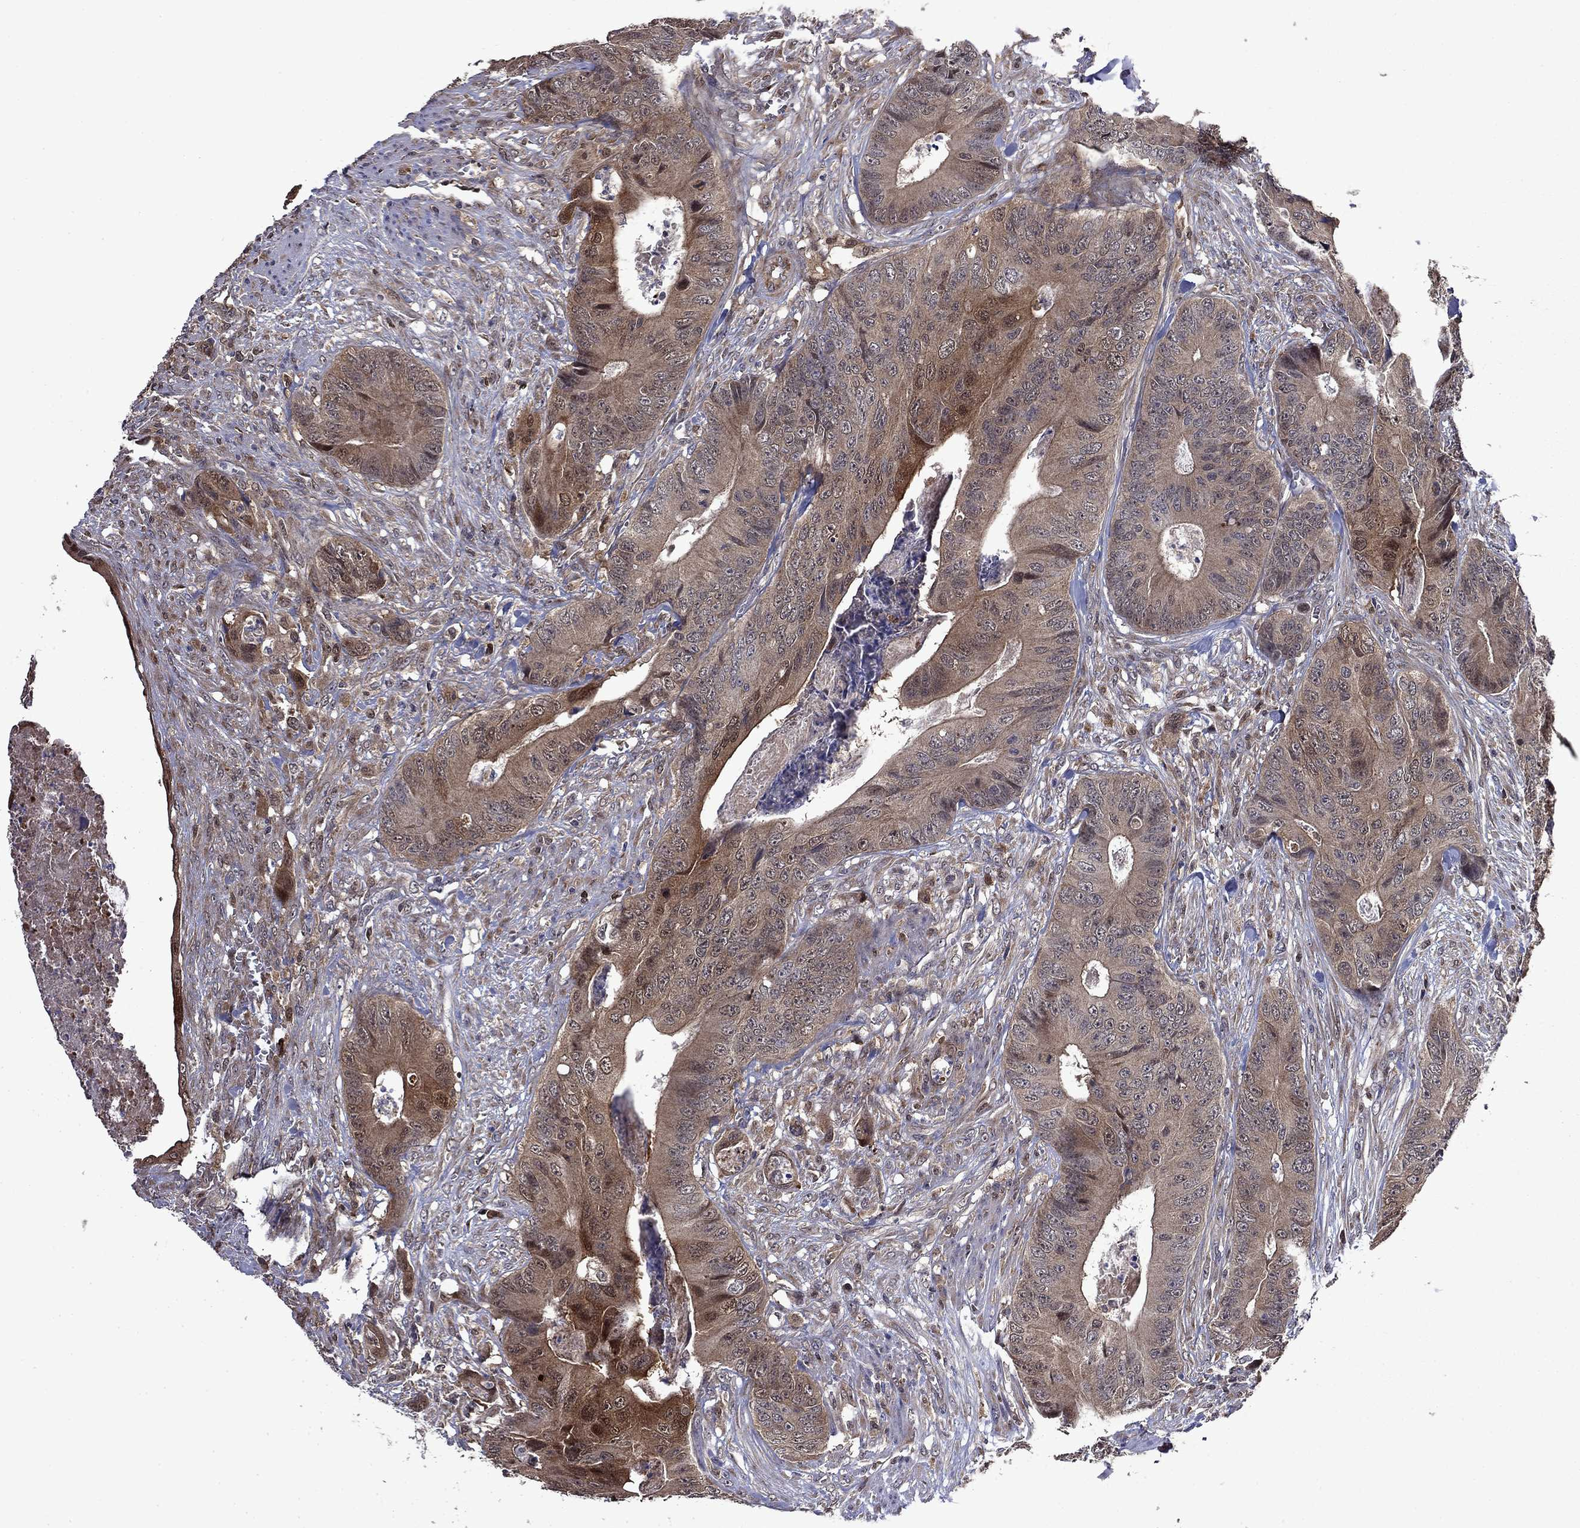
{"staining": {"intensity": "strong", "quantity": "<25%", "location": "cytoplasmic/membranous"}, "tissue": "colorectal cancer", "cell_type": "Tumor cells", "image_type": "cancer", "snomed": [{"axis": "morphology", "description": "Adenocarcinoma, NOS"}, {"axis": "topography", "description": "Colon"}], "caption": "An immunohistochemistry photomicrograph of neoplastic tissue is shown. Protein staining in brown labels strong cytoplasmic/membranous positivity in colorectal adenocarcinoma within tumor cells.", "gene": "TPMT", "patient": {"sex": "male", "age": 84}}